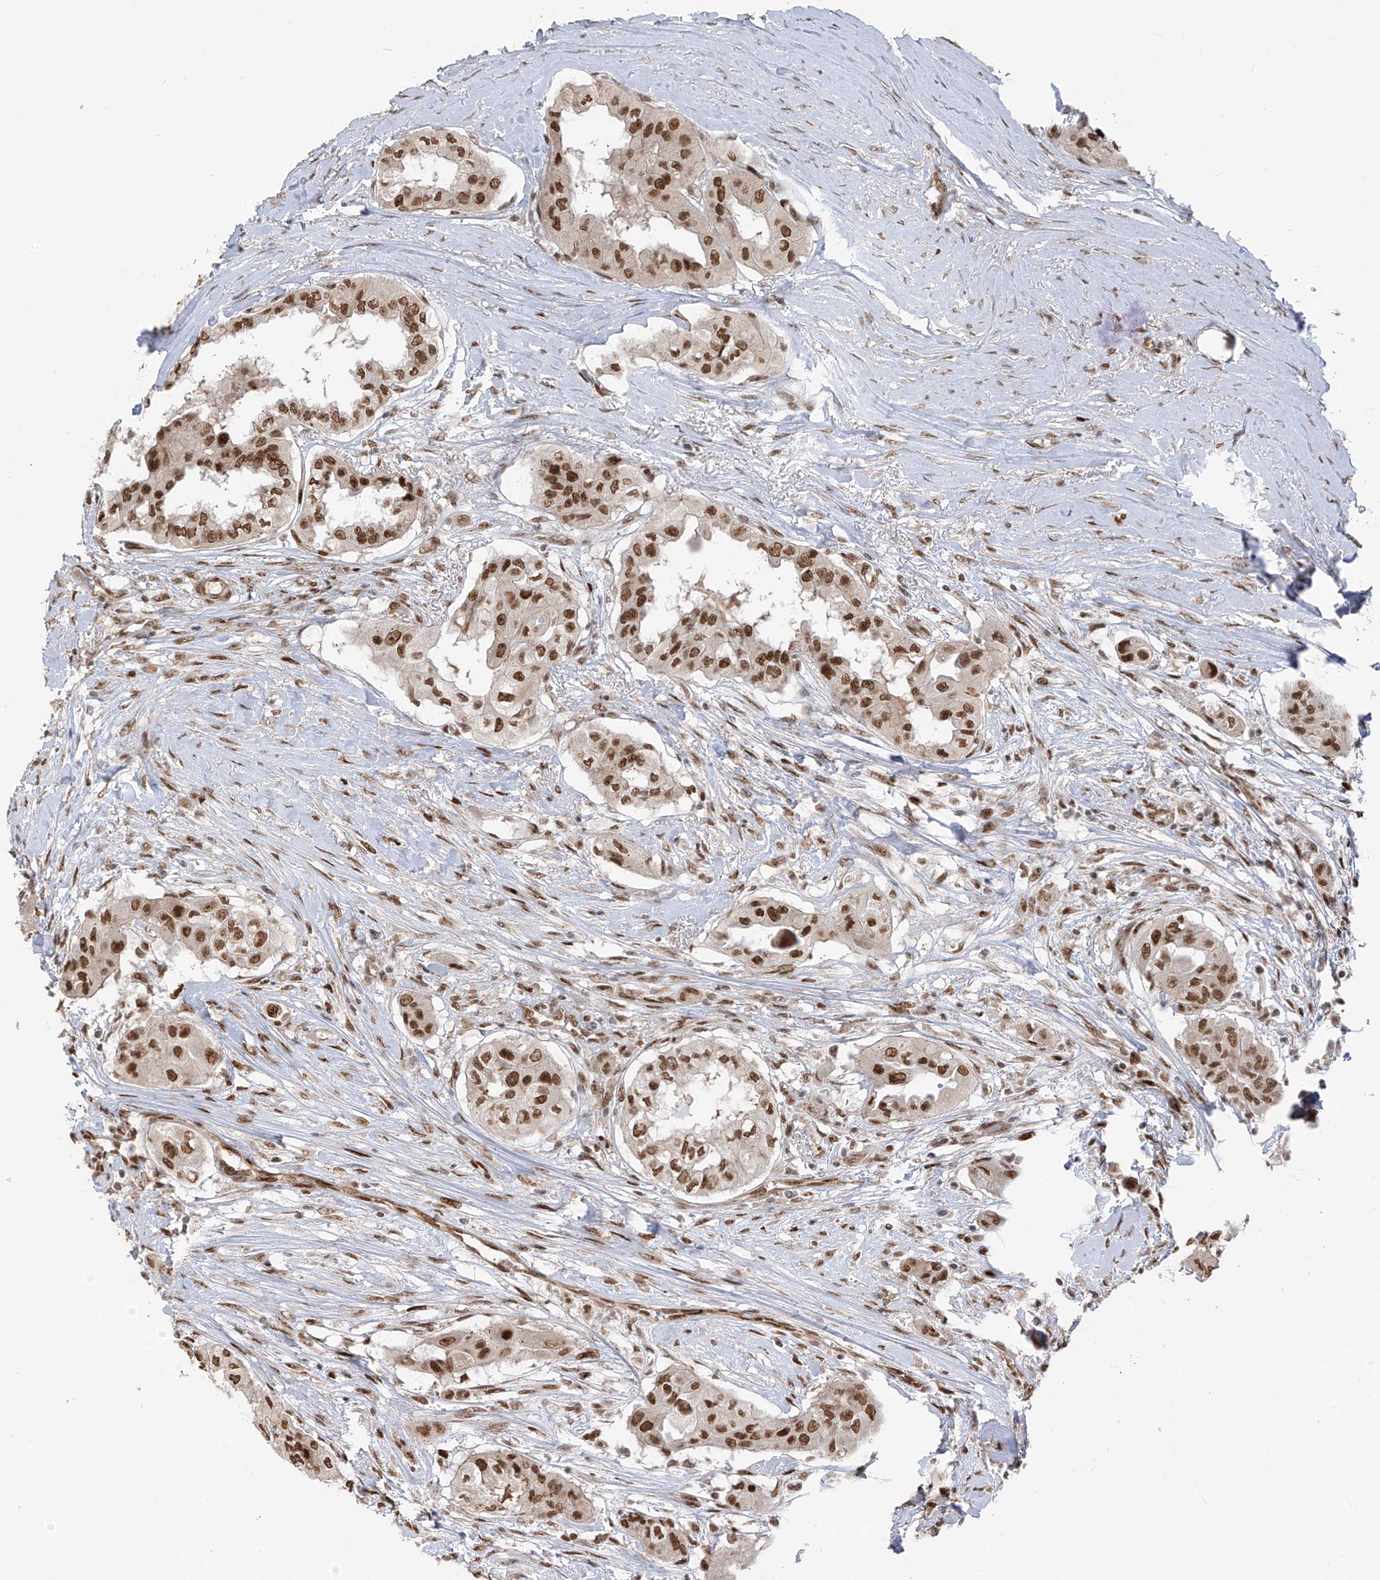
{"staining": {"intensity": "moderate", "quantity": ">75%", "location": "nuclear"}, "tissue": "thyroid cancer", "cell_type": "Tumor cells", "image_type": "cancer", "snomed": [{"axis": "morphology", "description": "Papillary adenocarcinoma, NOS"}, {"axis": "topography", "description": "Thyroid gland"}], "caption": "Protein staining of thyroid cancer (papillary adenocarcinoma) tissue displays moderate nuclear expression in approximately >75% of tumor cells. The protein is shown in brown color, while the nuclei are stained blue.", "gene": "ARHGEF3", "patient": {"sex": "female", "age": 59}}